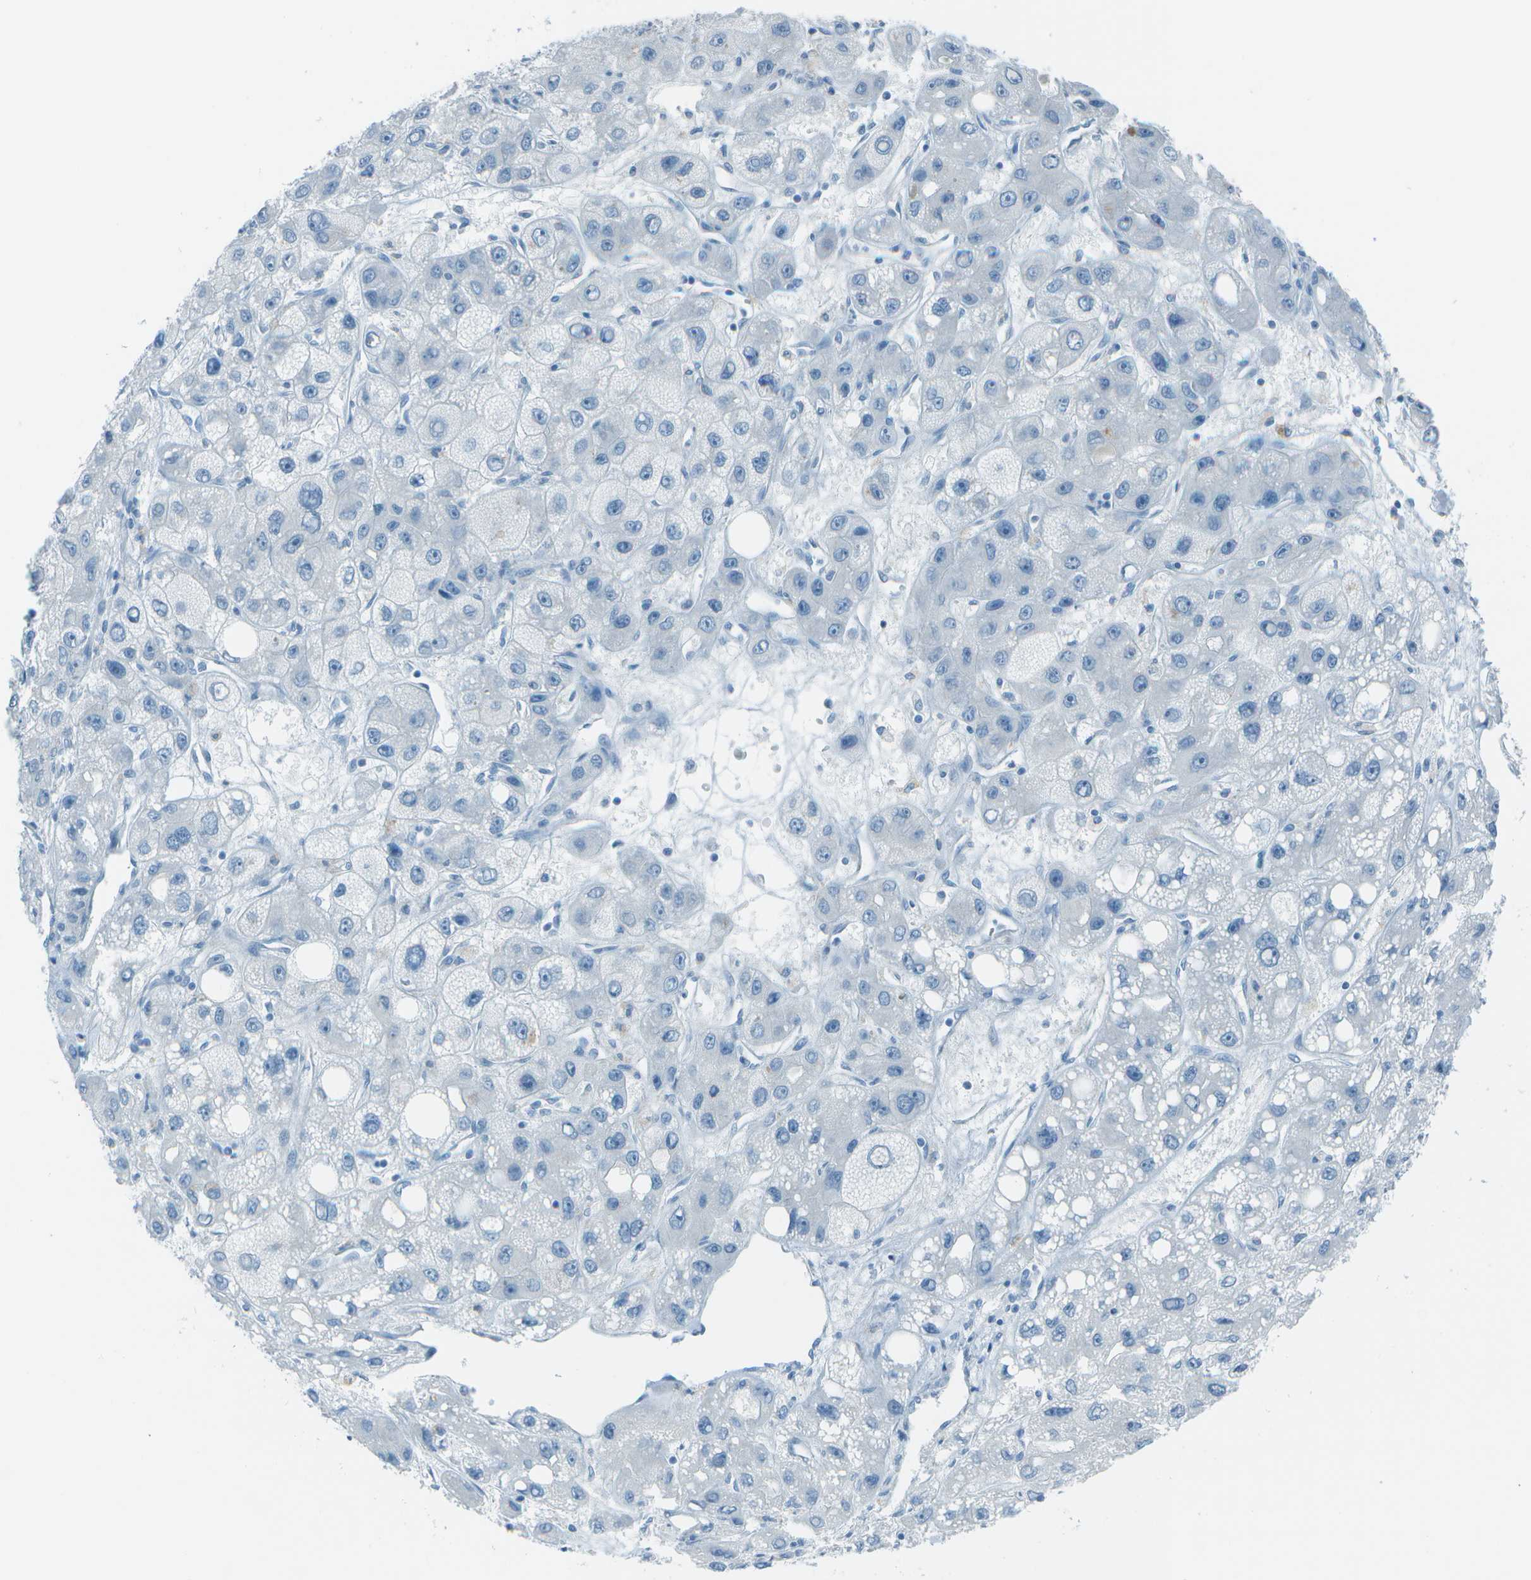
{"staining": {"intensity": "negative", "quantity": "none", "location": "none"}, "tissue": "liver cancer", "cell_type": "Tumor cells", "image_type": "cancer", "snomed": [{"axis": "morphology", "description": "Carcinoma, Hepatocellular, NOS"}, {"axis": "topography", "description": "Liver"}], "caption": "Tumor cells show no significant positivity in hepatocellular carcinoma (liver).", "gene": "FGF1", "patient": {"sex": "male", "age": 55}}